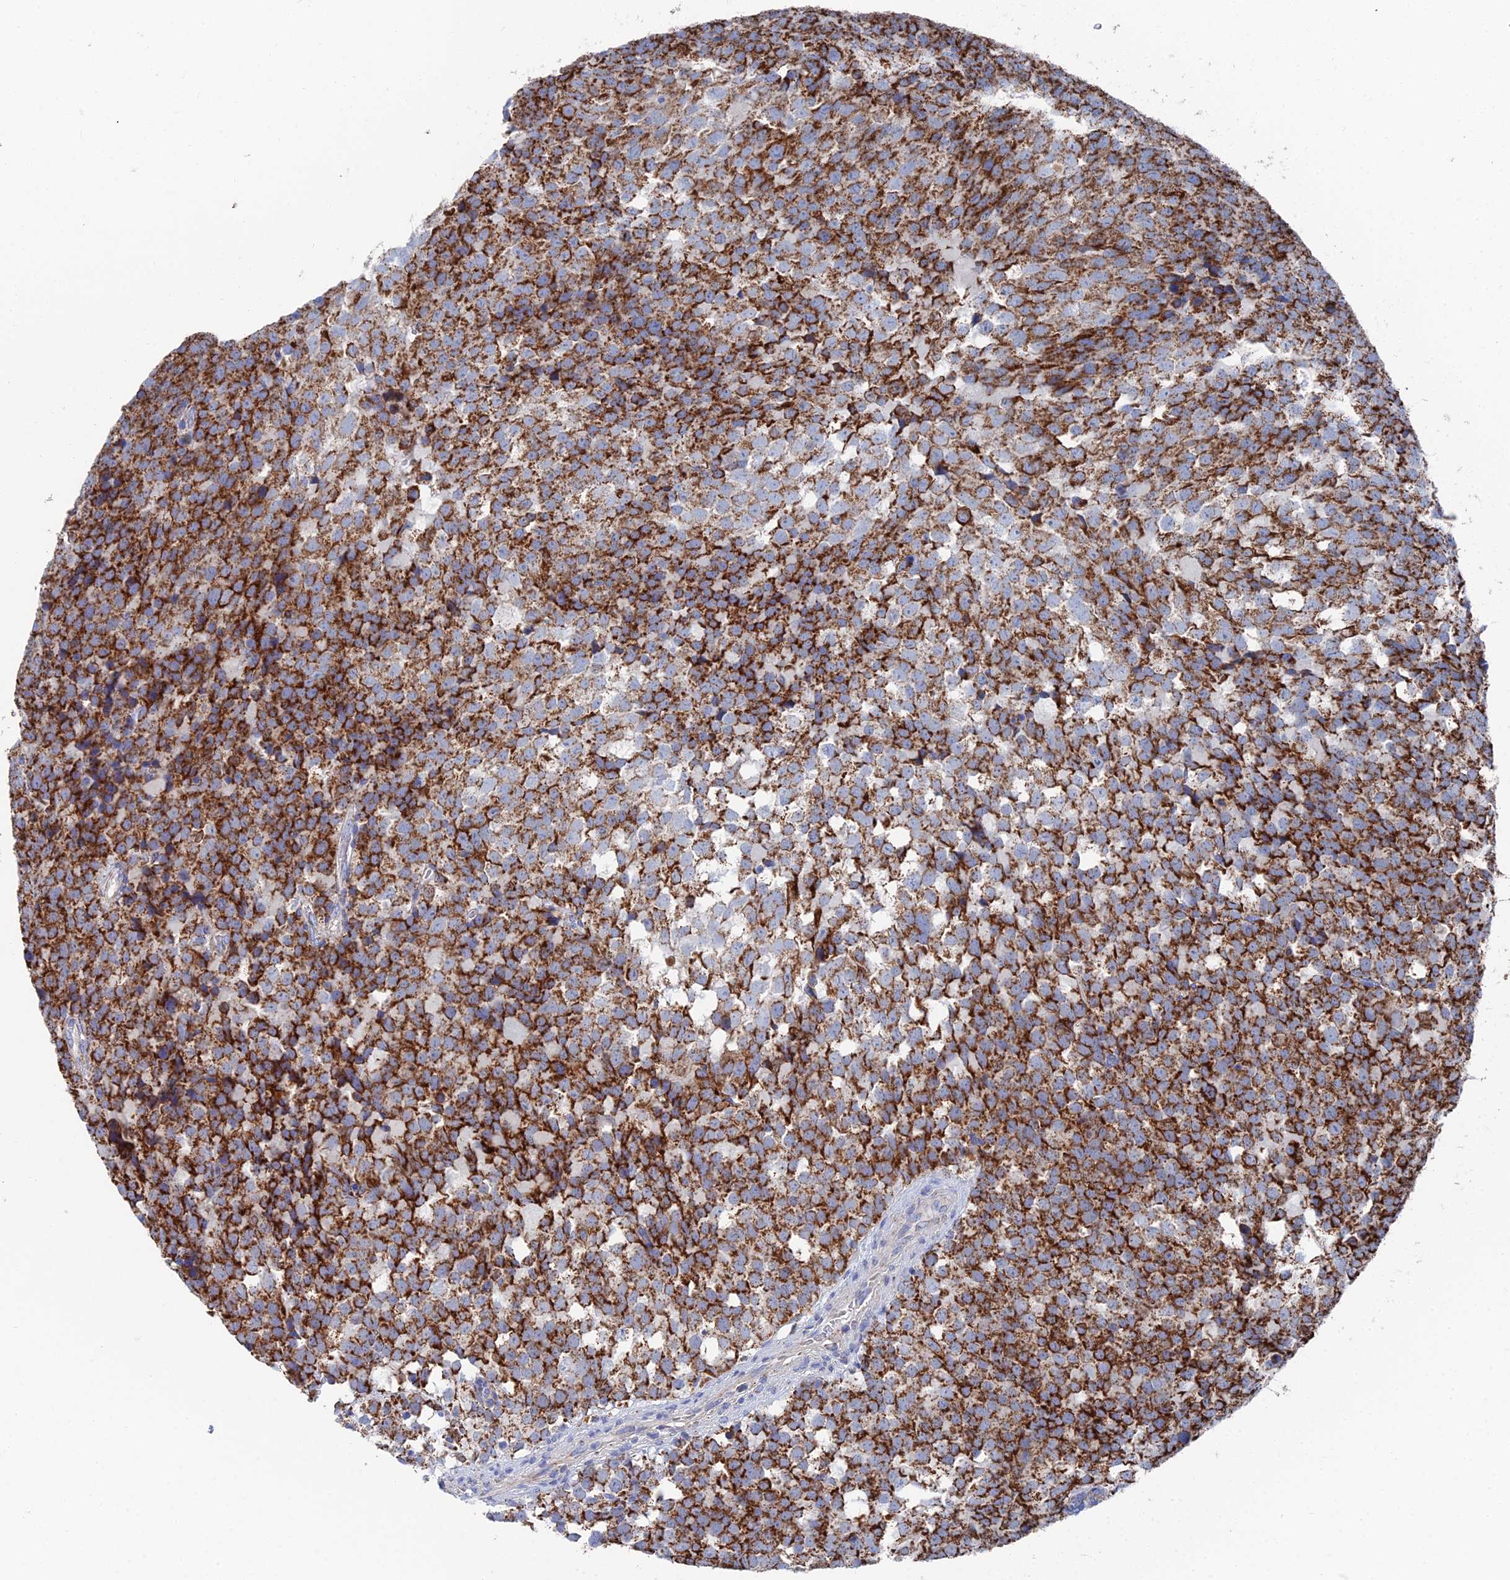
{"staining": {"intensity": "strong", "quantity": ">75%", "location": "cytoplasmic/membranous"}, "tissue": "testis cancer", "cell_type": "Tumor cells", "image_type": "cancer", "snomed": [{"axis": "morphology", "description": "Seminoma, NOS"}, {"axis": "topography", "description": "Testis"}], "caption": "Protein staining of seminoma (testis) tissue displays strong cytoplasmic/membranous positivity in approximately >75% of tumor cells.", "gene": "IFT80", "patient": {"sex": "male", "age": 71}}